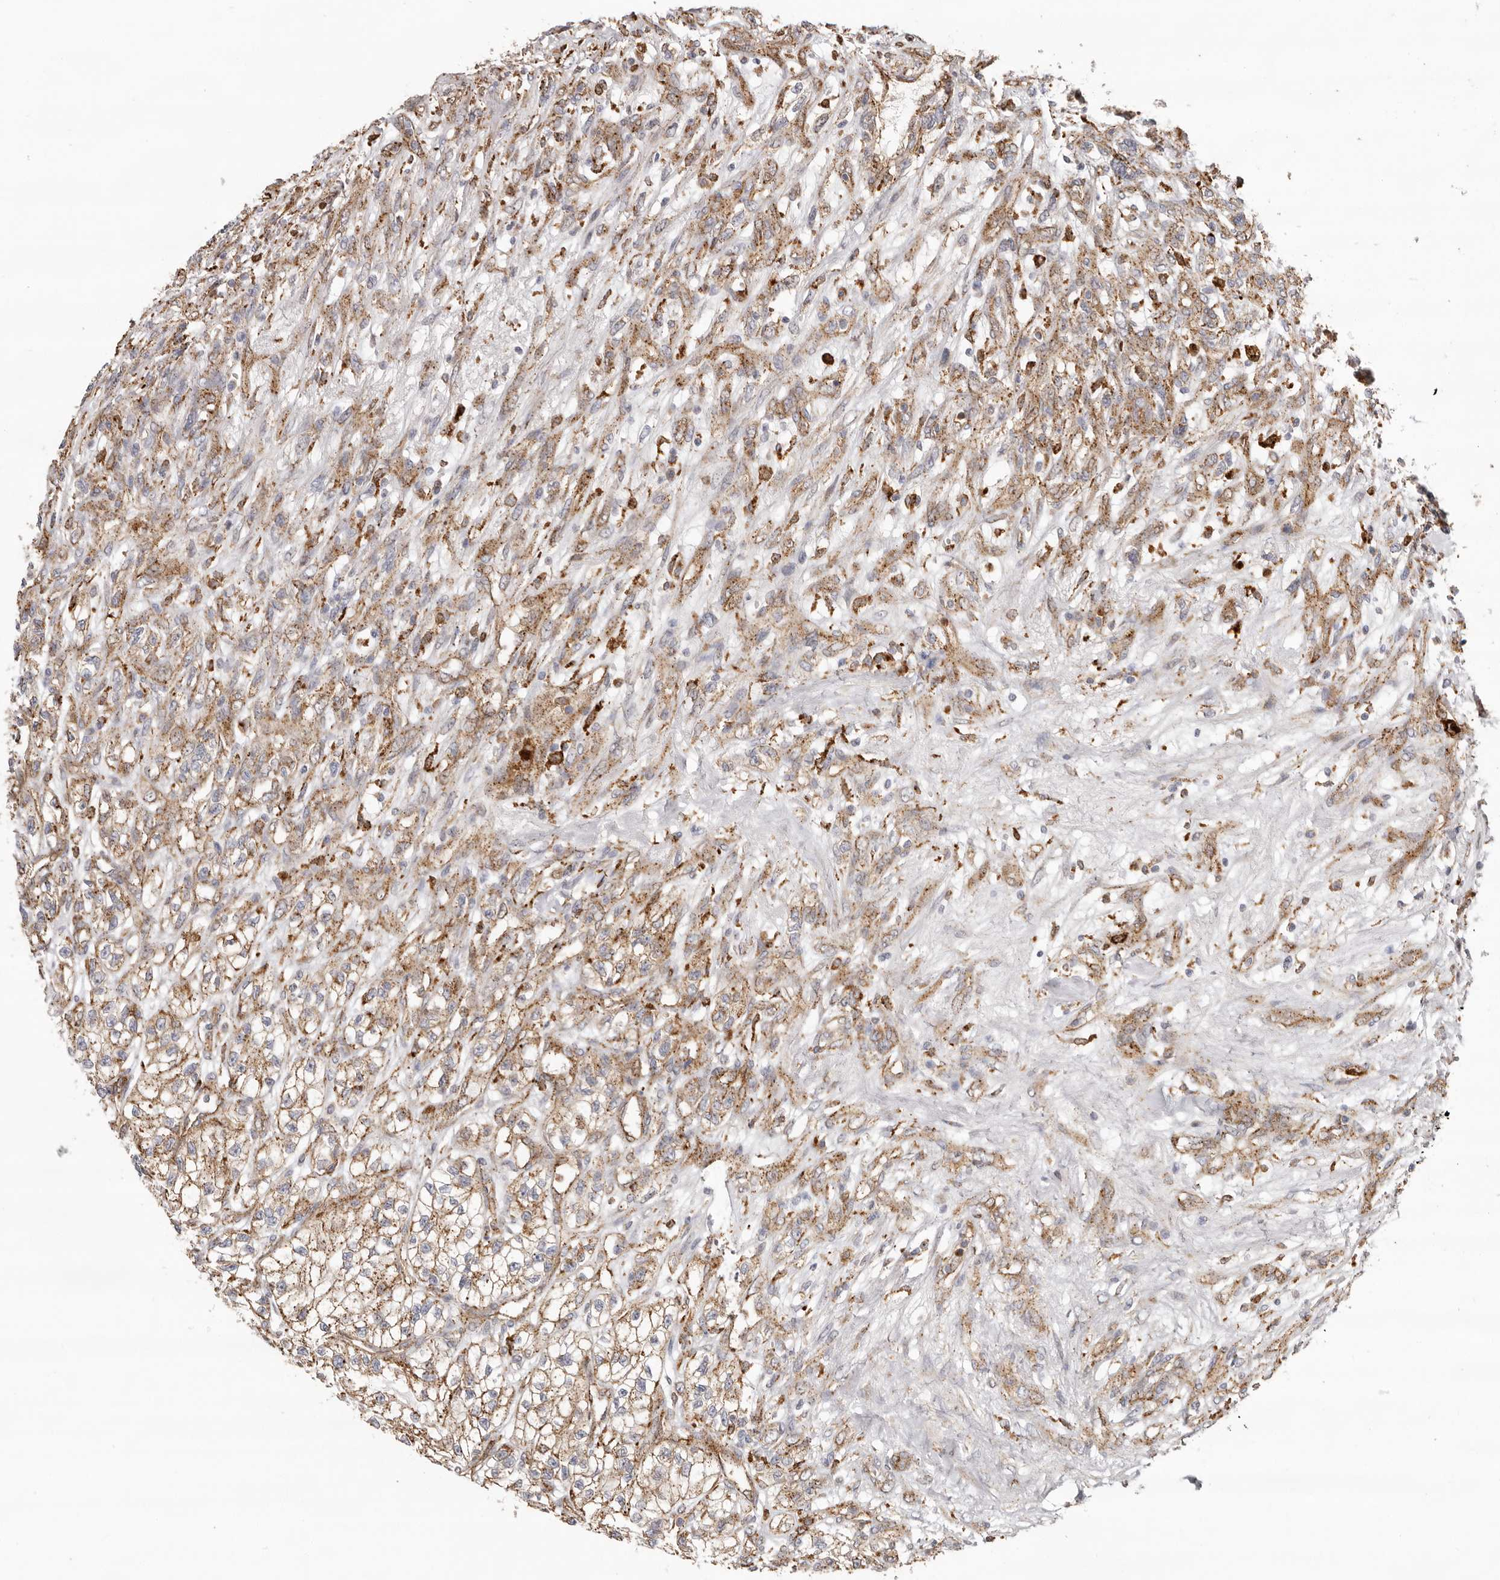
{"staining": {"intensity": "moderate", "quantity": ">75%", "location": "cytoplasmic/membranous"}, "tissue": "renal cancer", "cell_type": "Tumor cells", "image_type": "cancer", "snomed": [{"axis": "morphology", "description": "Adenocarcinoma, NOS"}, {"axis": "topography", "description": "Kidney"}], "caption": "Moderate cytoplasmic/membranous staining for a protein is identified in approximately >75% of tumor cells of renal cancer (adenocarcinoma) using immunohistochemistry (IHC).", "gene": "GRN", "patient": {"sex": "female", "age": 57}}